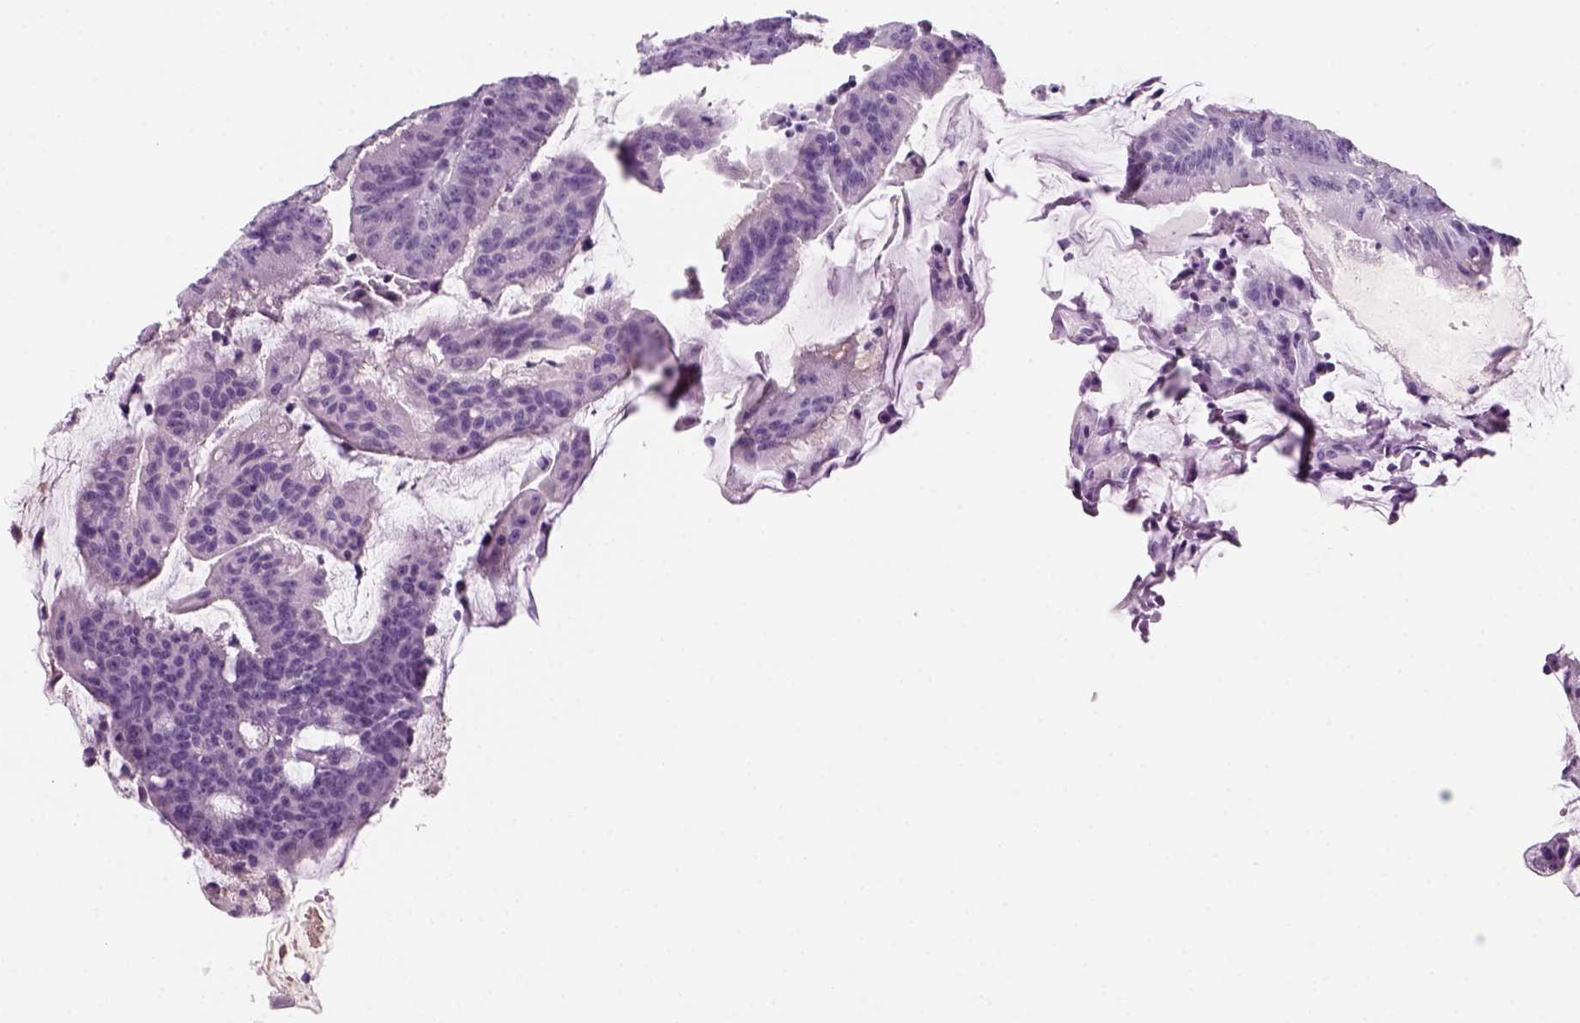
{"staining": {"intensity": "negative", "quantity": "none", "location": "none"}, "tissue": "colorectal cancer", "cell_type": "Tumor cells", "image_type": "cancer", "snomed": [{"axis": "morphology", "description": "Adenocarcinoma, NOS"}, {"axis": "topography", "description": "Colon"}], "caption": "Immunohistochemistry (IHC) image of neoplastic tissue: adenocarcinoma (colorectal) stained with DAB exhibits no significant protein expression in tumor cells. Nuclei are stained in blue.", "gene": "KRTAP11-1", "patient": {"sex": "female", "age": 78}}